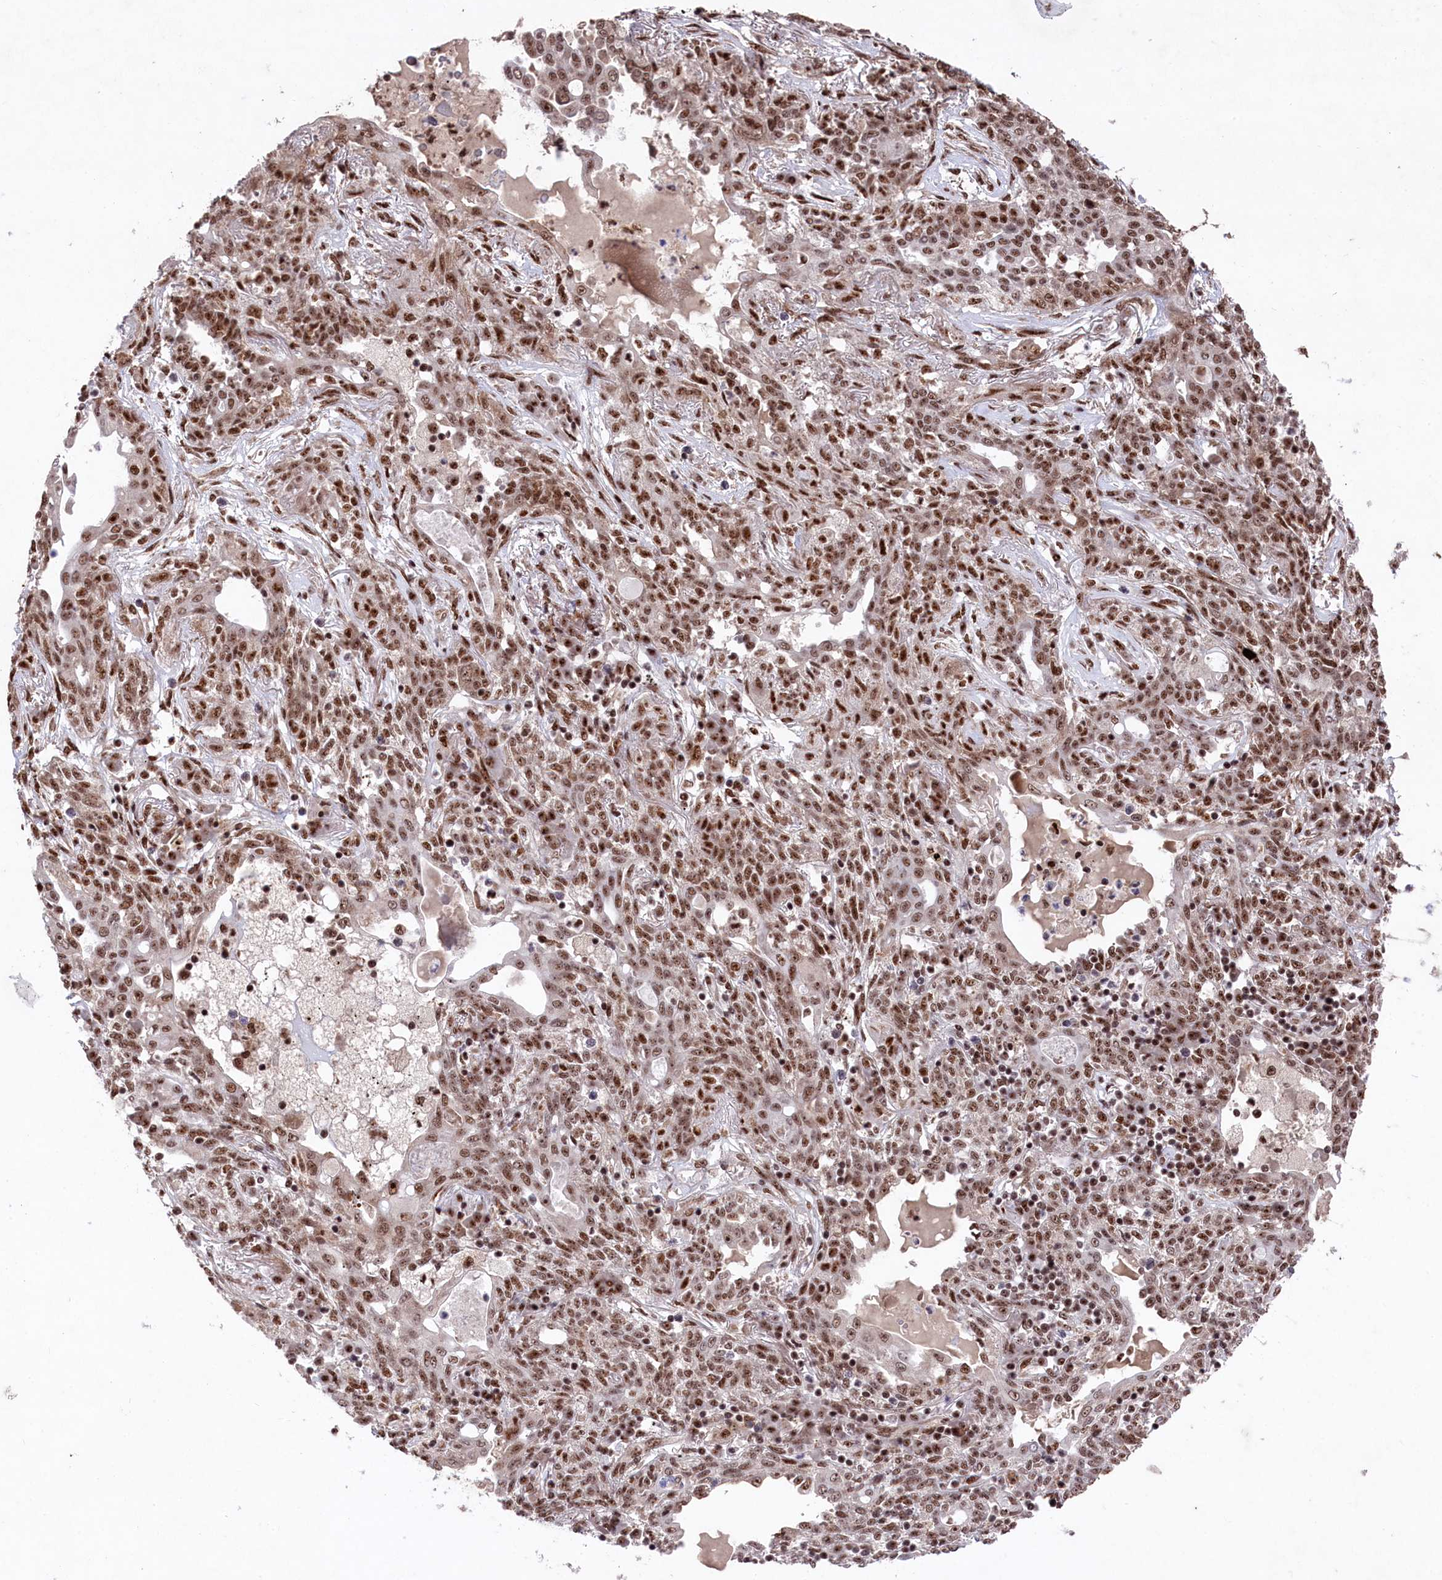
{"staining": {"intensity": "moderate", "quantity": ">75%", "location": "nuclear"}, "tissue": "lung cancer", "cell_type": "Tumor cells", "image_type": "cancer", "snomed": [{"axis": "morphology", "description": "Squamous cell carcinoma, NOS"}, {"axis": "topography", "description": "Lung"}], "caption": "Tumor cells demonstrate medium levels of moderate nuclear expression in approximately >75% of cells in human squamous cell carcinoma (lung). The staining is performed using DAB (3,3'-diaminobenzidine) brown chromogen to label protein expression. The nuclei are counter-stained blue using hematoxylin.", "gene": "PRPF31", "patient": {"sex": "female", "age": 70}}